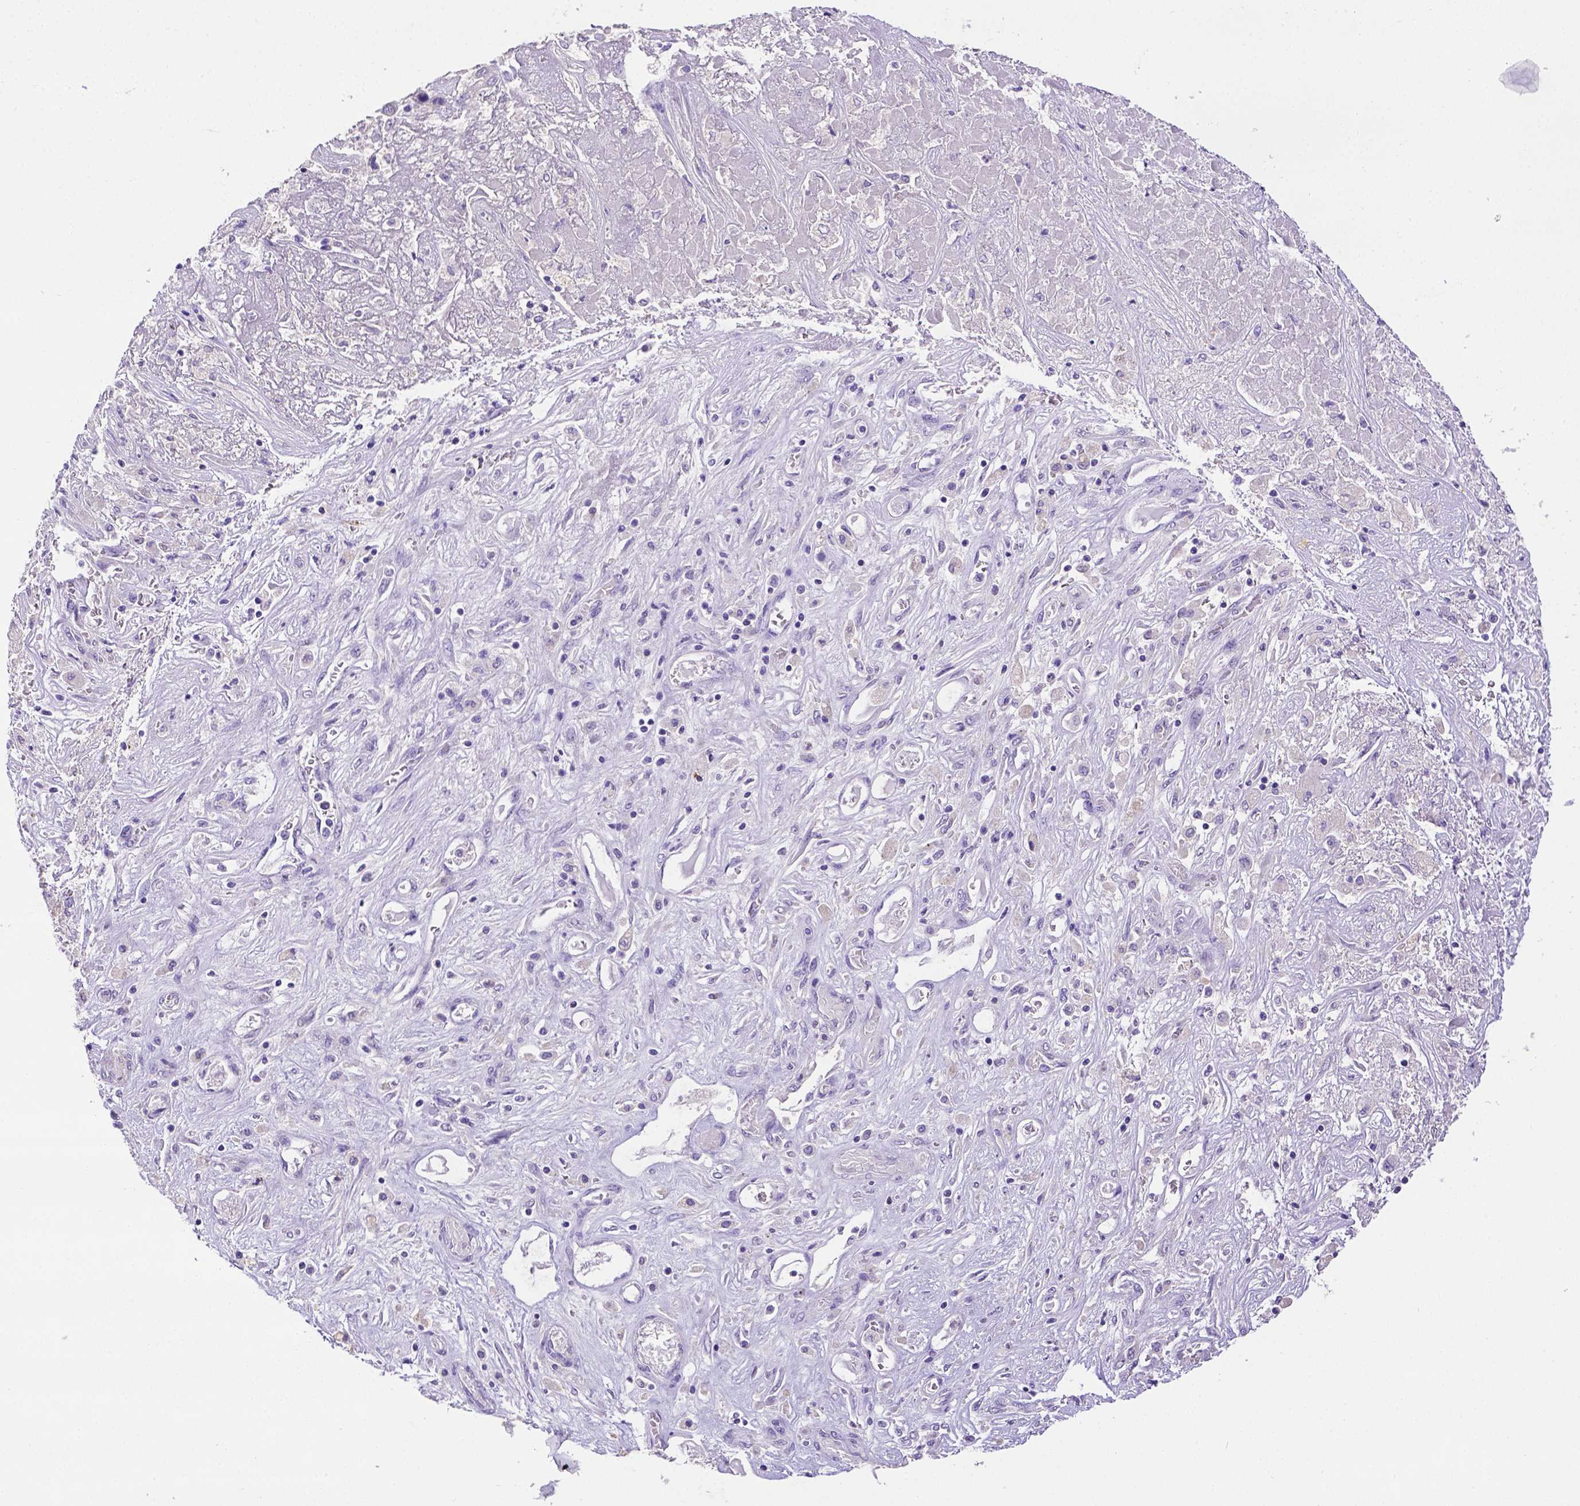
{"staining": {"intensity": "negative", "quantity": "none", "location": "none"}, "tissue": "liver cancer", "cell_type": "Tumor cells", "image_type": "cancer", "snomed": [{"axis": "morphology", "description": "Cholangiocarcinoma"}, {"axis": "topography", "description": "Liver"}], "caption": "The photomicrograph shows no staining of tumor cells in liver cancer. (IHC, brightfield microscopy, high magnification).", "gene": "B3GAT1", "patient": {"sex": "female", "age": 52}}